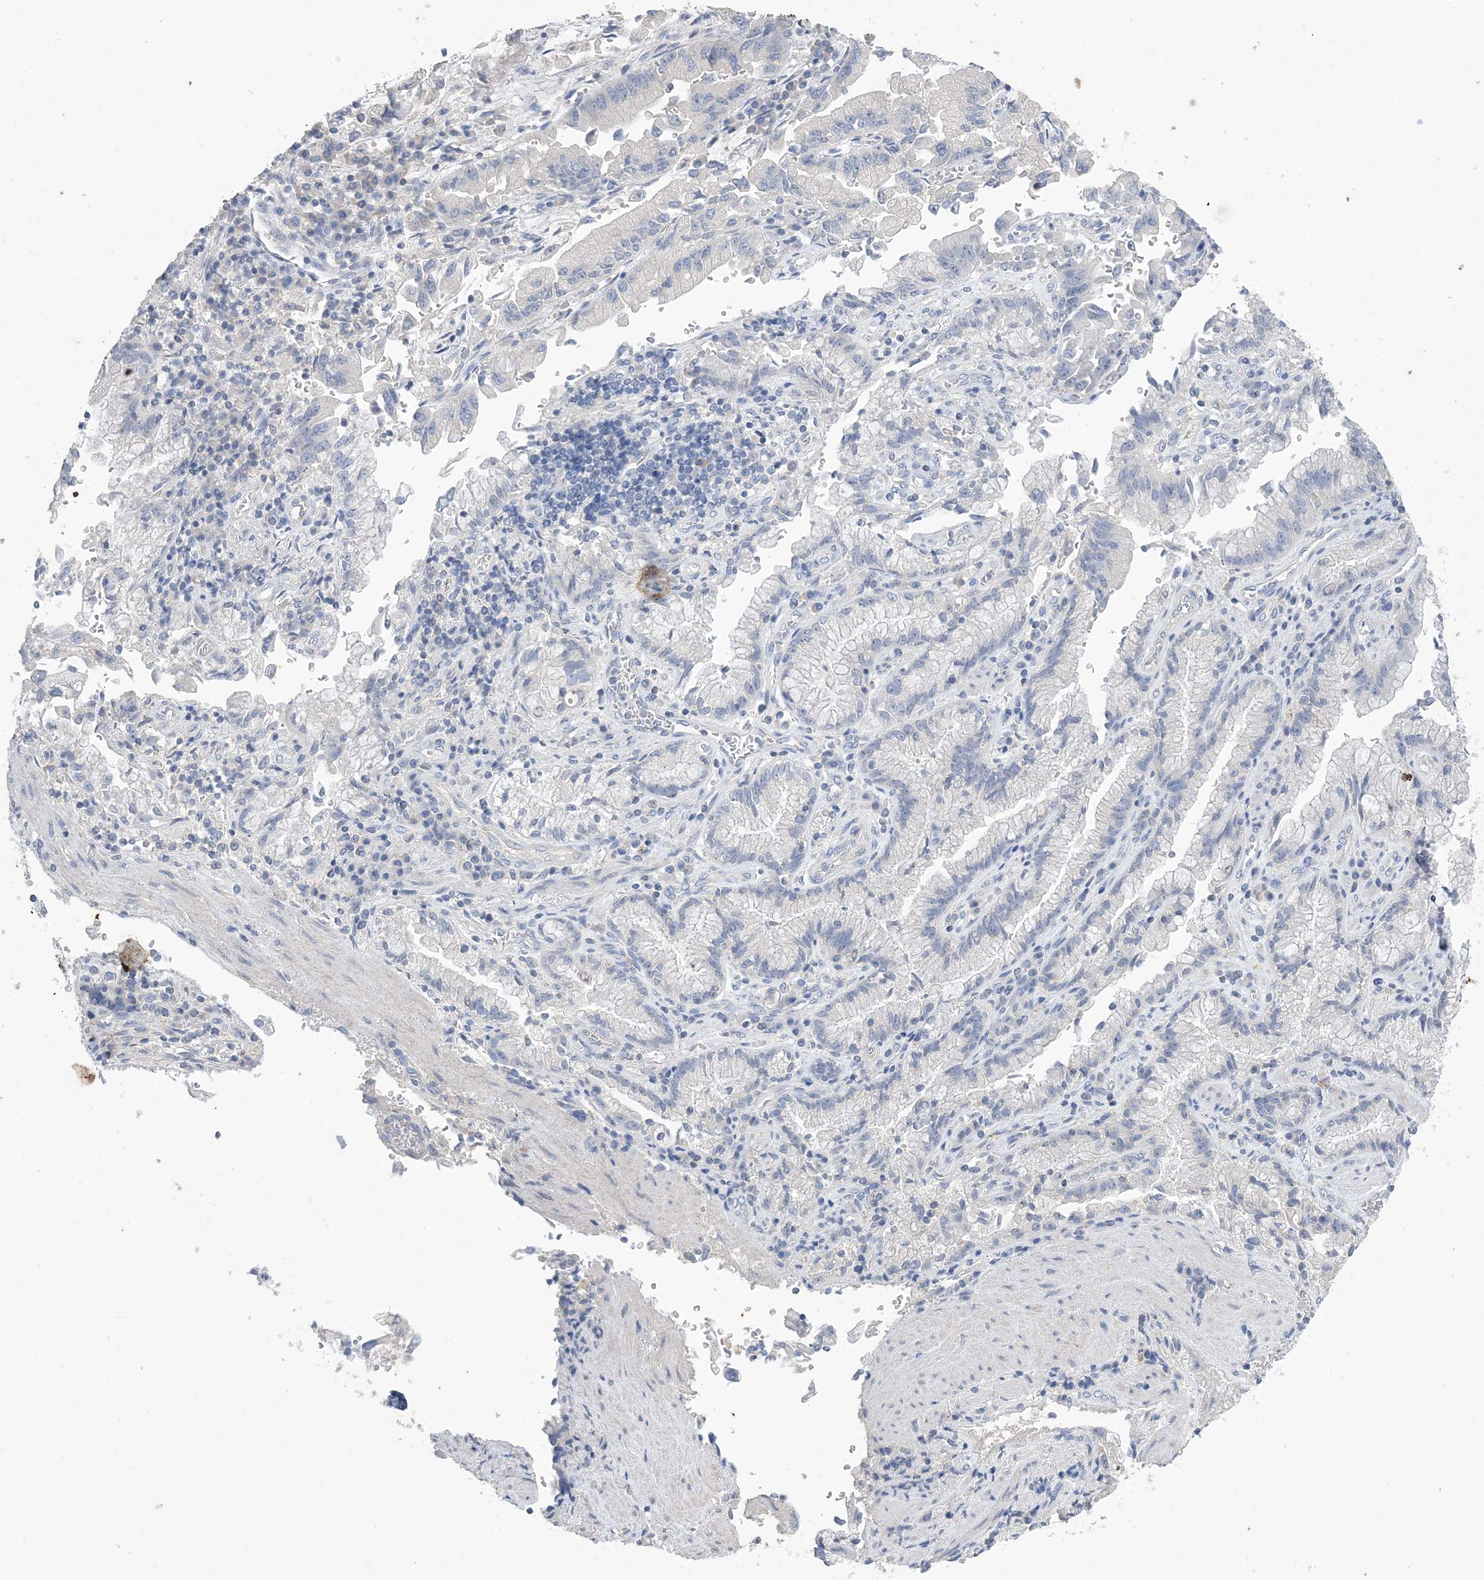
{"staining": {"intensity": "negative", "quantity": "none", "location": "none"}, "tissue": "stomach cancer", "cell_type": "Tumor cells", "image_type": "cancer", "snomed": [{"axis": "morphology", "description": "Adenocarcinoma, NOS"}, {"axis": "topography", "description": "Stomach"}], "caption": "A high-resolution histopathology image shows immunohistochemistry staining of adenocarcinoma (stomach), which shows no significant staining in tumor cells.", "gene": "KPRP", "patient": {"sex": "male", "age": 62}}